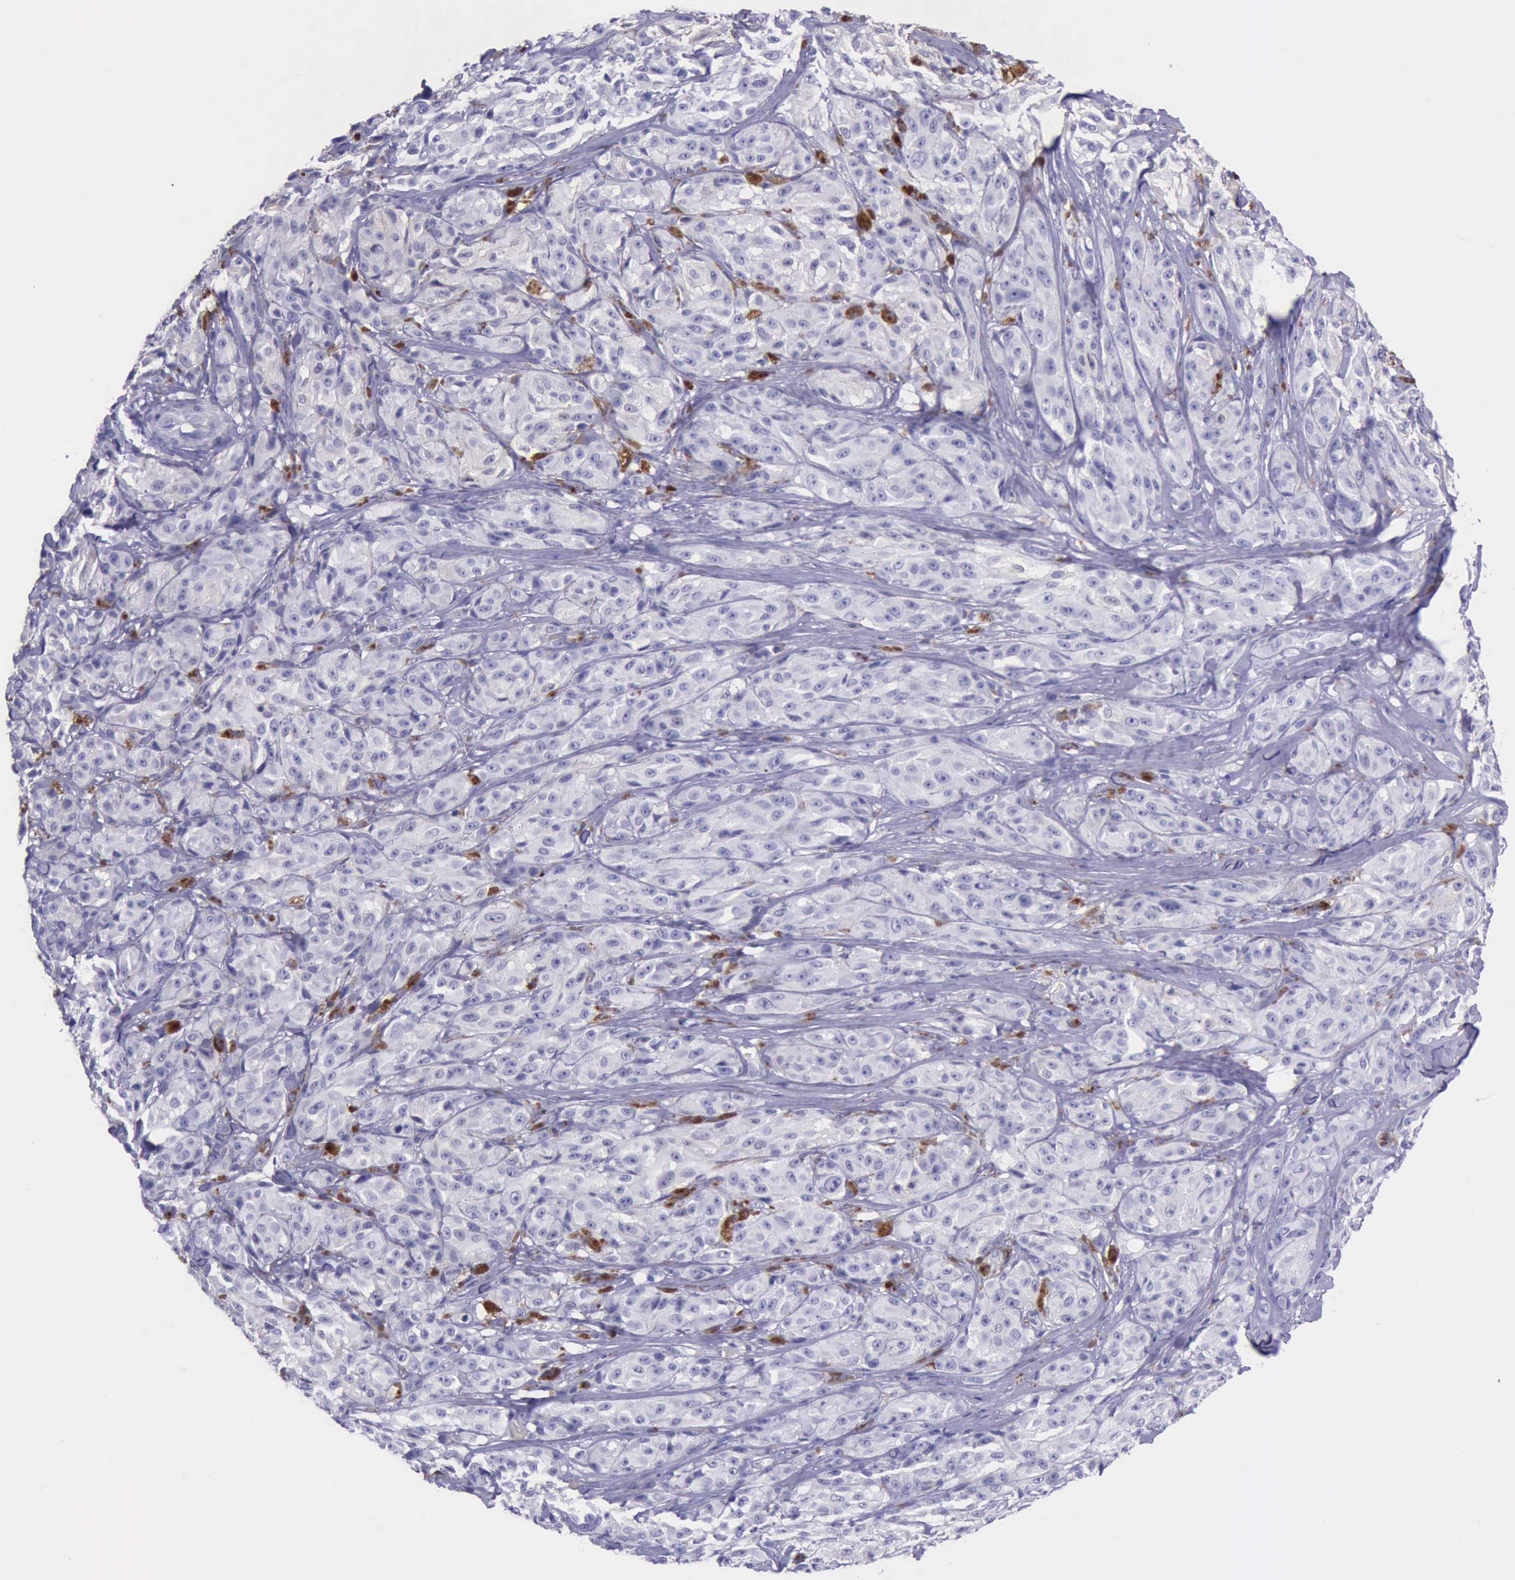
{"staining": {"intensity": "weak", "quantity": "<25%", "location": "cytoplasmic/membranous"}, "tissue": "melanoma", "cell_type": "Tumor cells", "image_type": "cancer", "snomed": [{"axis": "morphology", "description": "Malignant melanoma, NOS"}, {"axis": "topography", "description": "Skin"}], "caption": "Immunohistochemistry of melanoma demonstrates no expression in tumor cells. (Brightfield microscopy of DAB (3,3'-diaminobenzidine) immunohistochemistry at high magnification).", "gene": "GLA", "patient": {"sex": "male", "age": 56}}